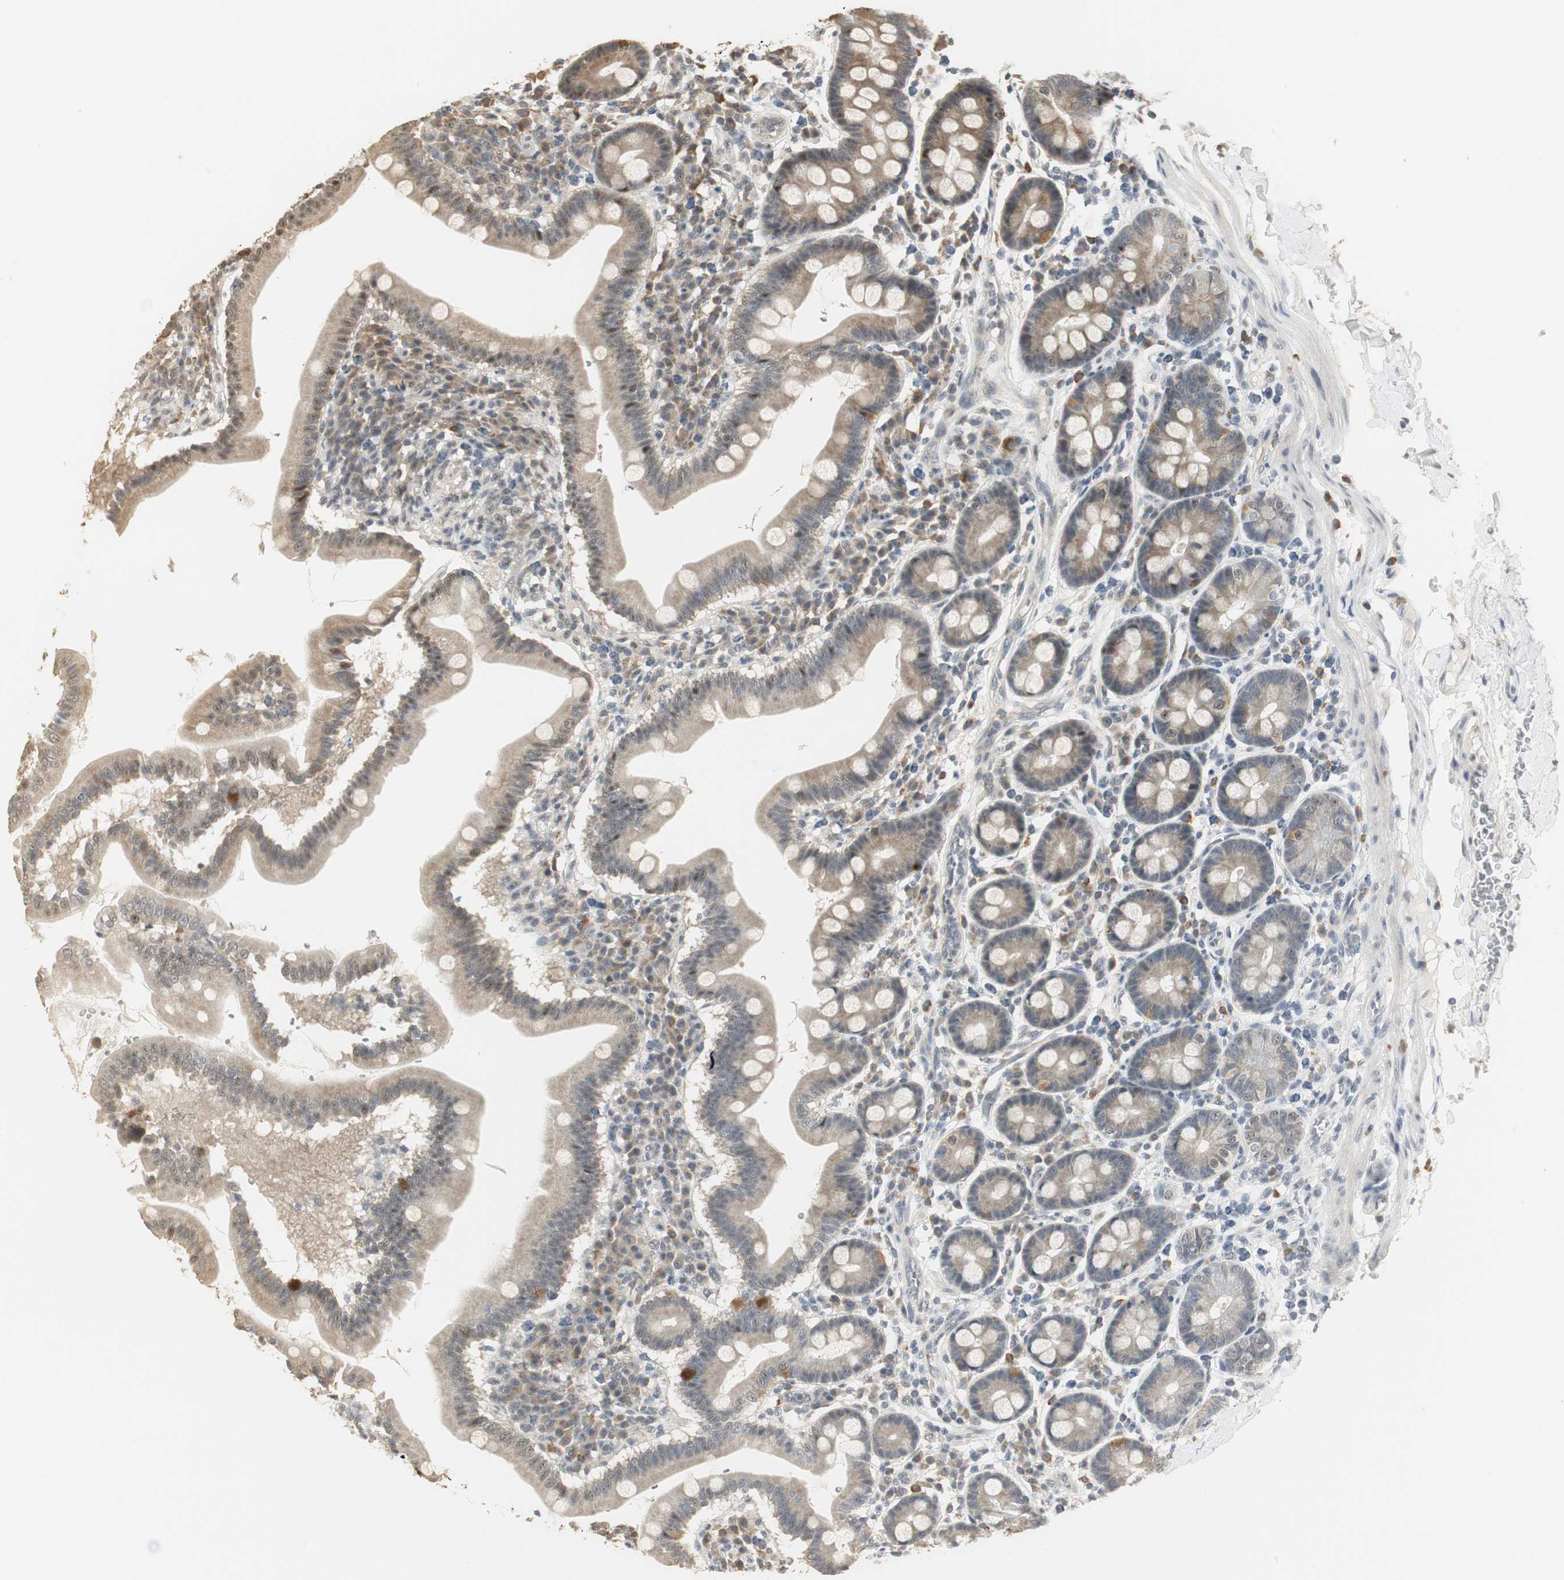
{"staining": {"intensity": "moderate", "quantity": "25%-75%", "location": "cytoplasmic/membranous,nuclear"}, "tissue": "duodenum", "cell_type": "Glandular cells", "image_type": "normal", "snomed": [{"axis": "morphology", "description": "Normal tissue, NOS"}, {"axis": "topography", "description": "Duodenum"}], "caption": "Immunohistochemistry (IHC) of unremarkable duodenum displays medium levels of moderate cytoplasmic/membranous,nuclear staining in about 25%-75% of glandular cells. (DAB (3,3'-diaminobenzidine) = brown stain, brightfield microscopy at high magnification).", "gene": "ELOA", "patient": {"sex": "male", "age": 50}}